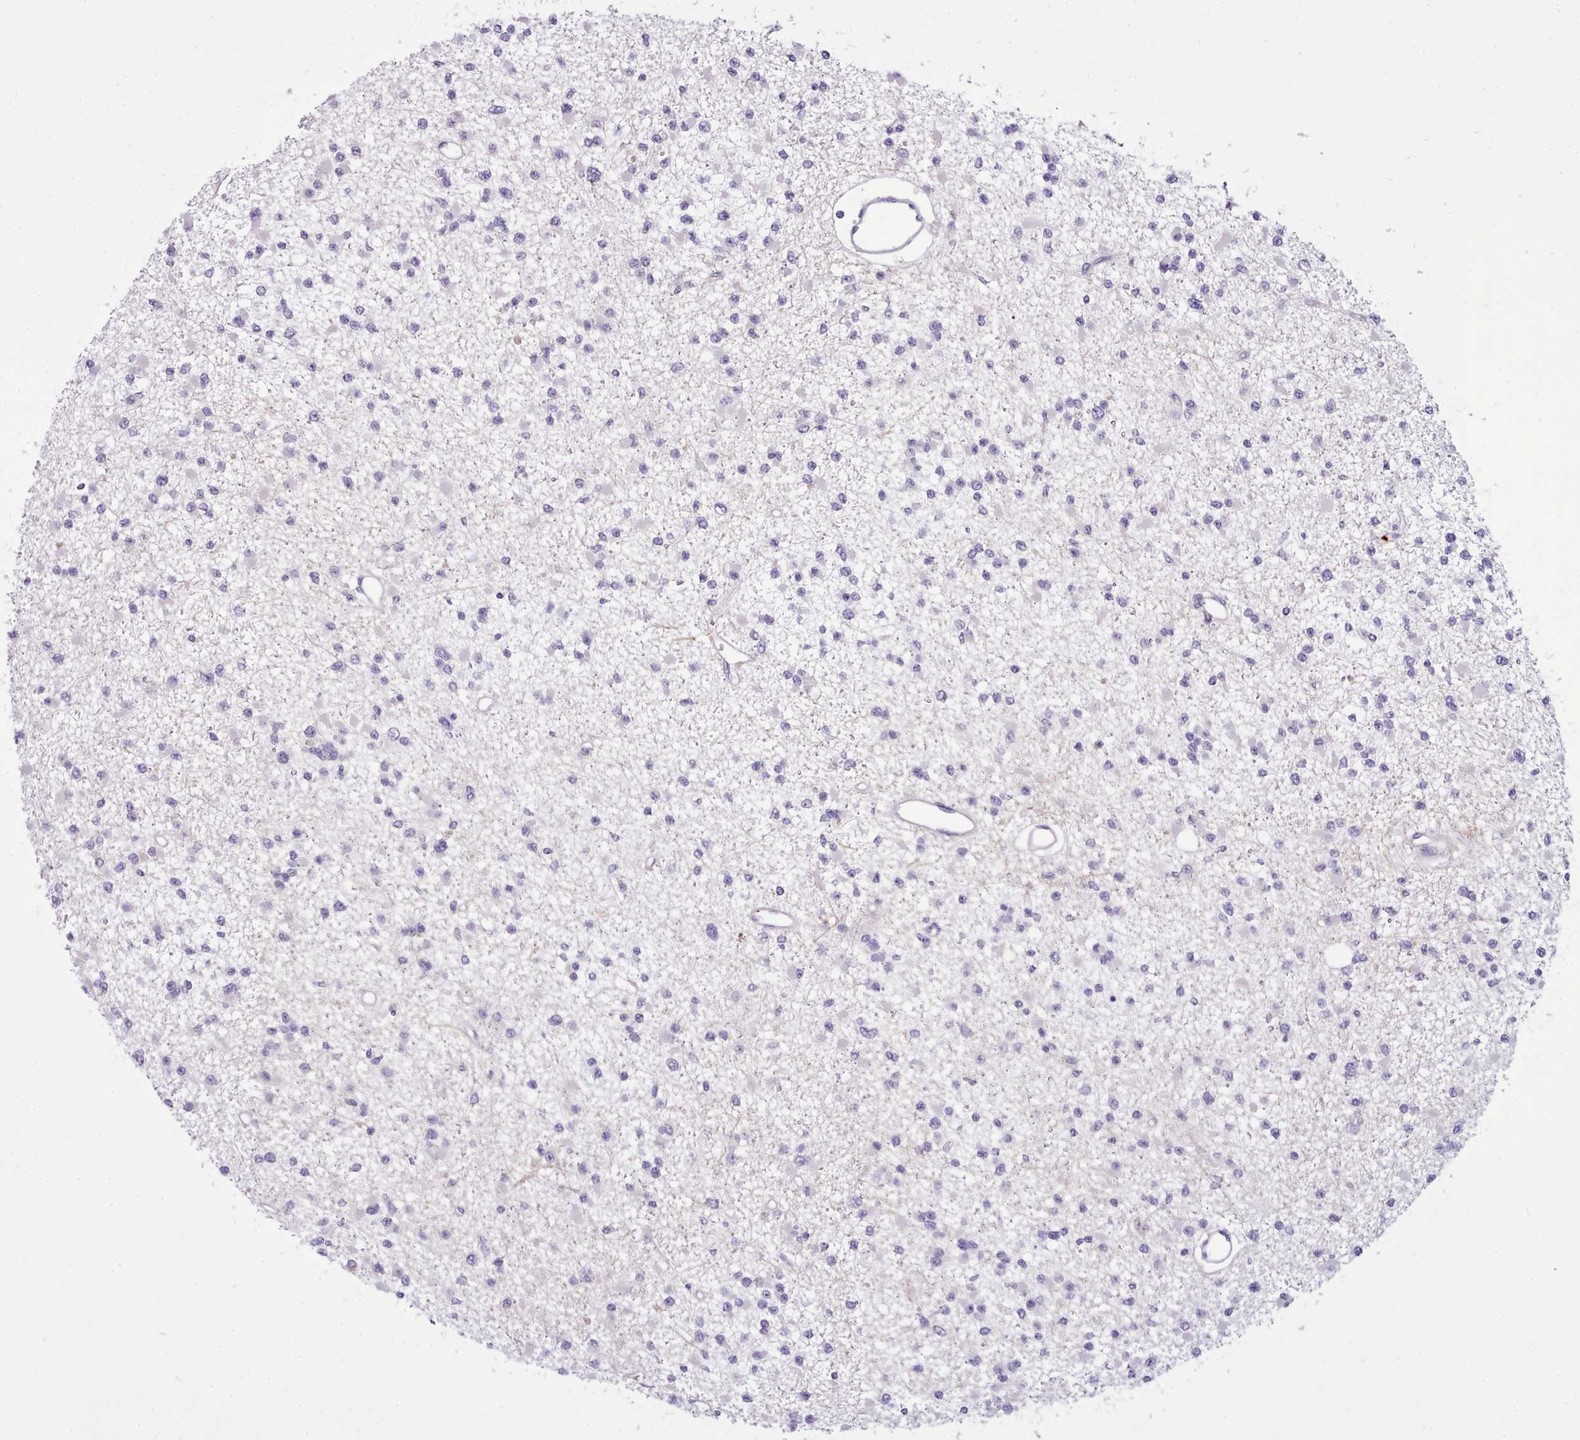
{"staining": {"intensity": "negative", "quantity": "none", "location": "none"}, "tissue": "glioma", "cell_type": "Tumor cells", "image_type": "cancer", "snomed": [{"axis": "morphology", "description": "Glioma, malignant, Low grade"}, {"axis": "topography", "description": "Brain"}], "caption": "IHC image of neoplastic tissue: glioma stained with DAB shows no significant protein staining in tumor cells.", "gene": "CYP2A13", "patient": {"sex": "female", "age": 22}}